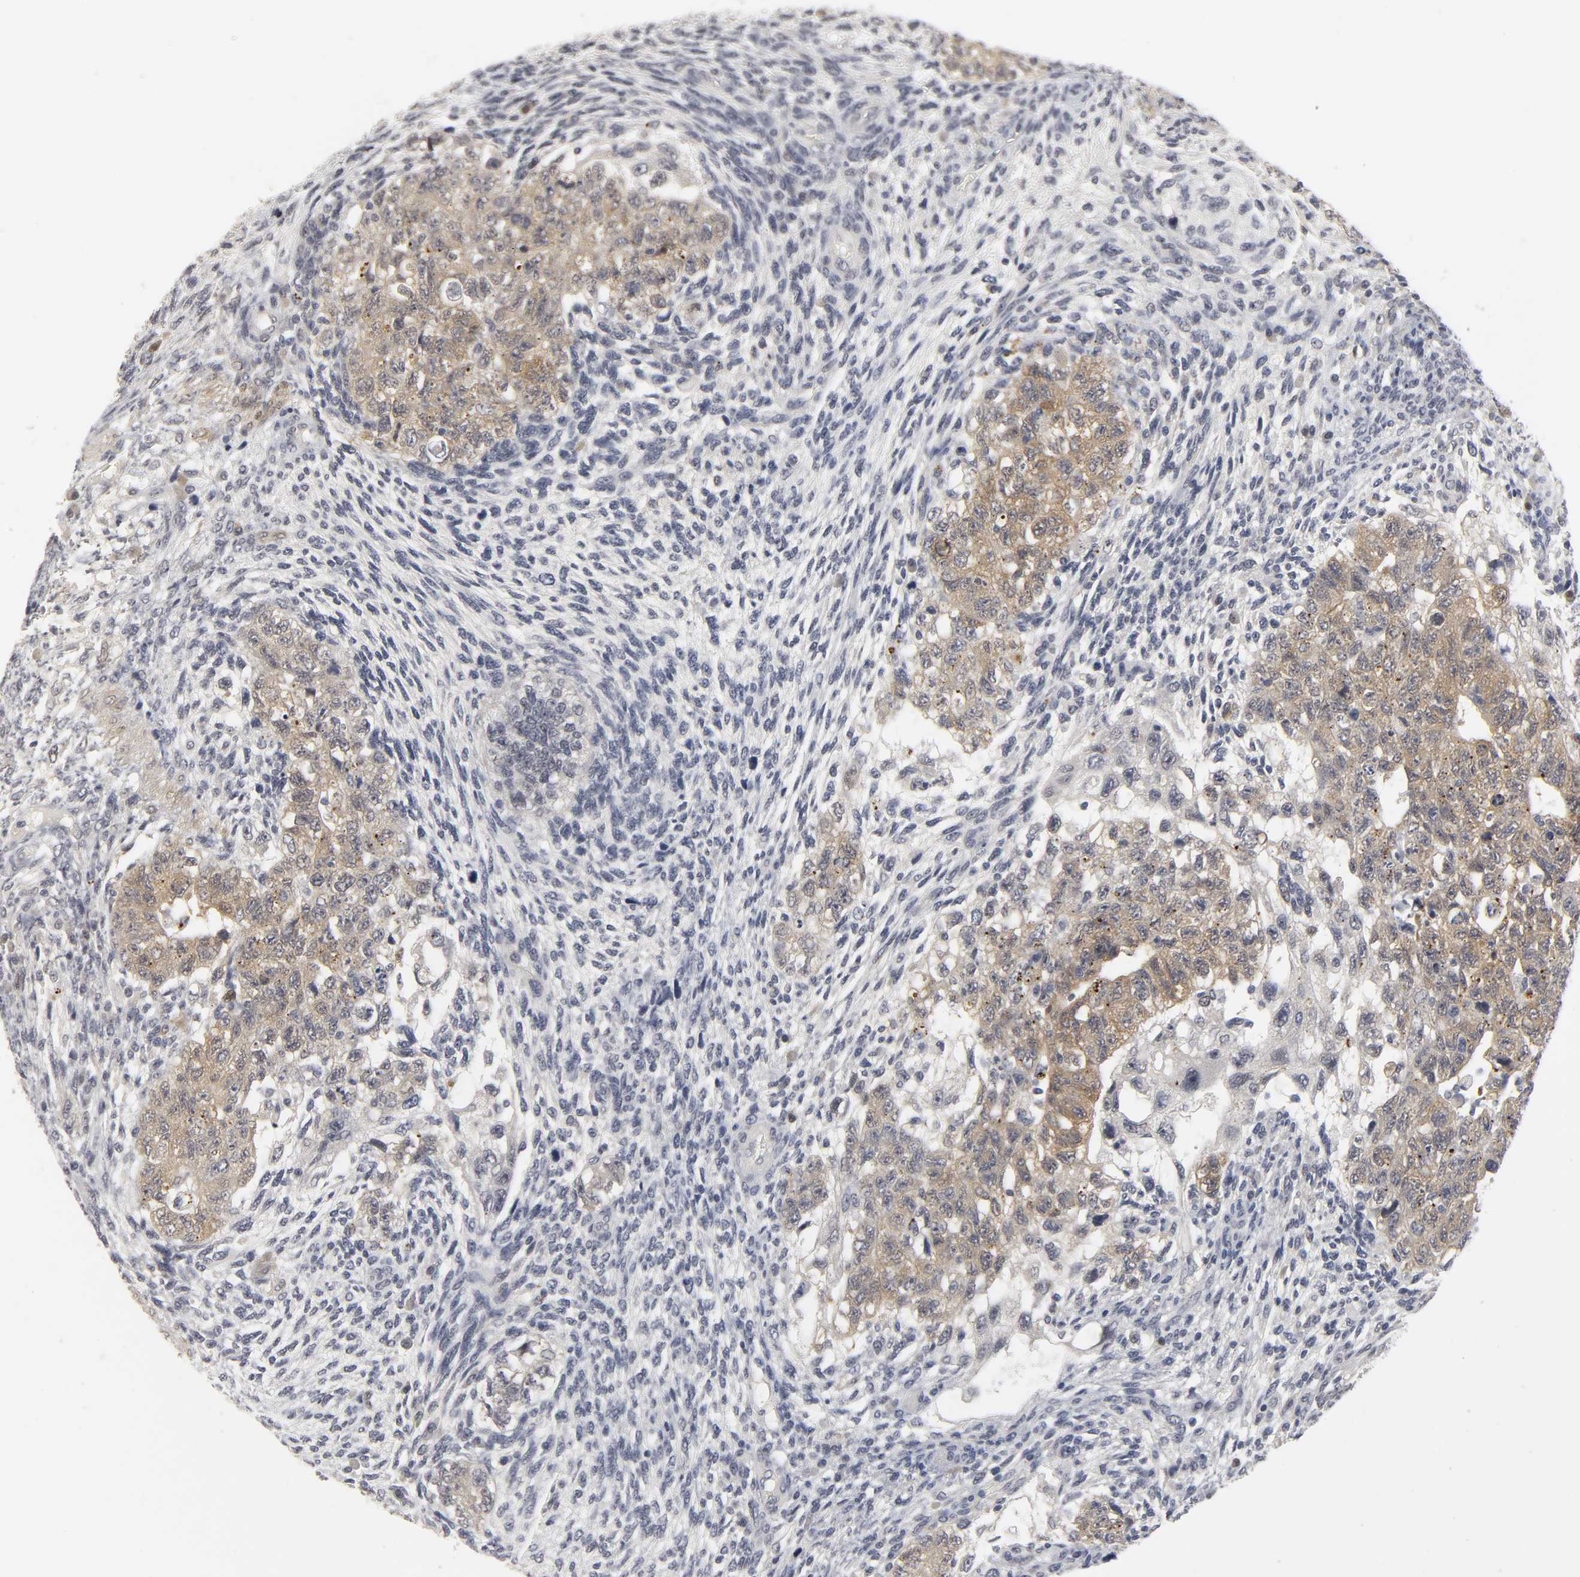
{"staining": {"intensity": "weak", "quantity": ">75%", "location": "cytoplasmic/membranous"}, "tissue": "testis cancer", "cell_type": "Tumor cells", "image_type": "cancer", "snomed": [{"axis": "morphology", "description": "Normal tissue, NOS"}, {"axis": "morphology", "description": "Carcinoma, Embryonal, NOS"}, {"axis": "topography", "description": "Testis"}], "caption": "A high-resolution histopathology image shows immunohistochemistry (IHC) staining of testis cancer (embryonal carcinoma), which exhibits weak cytoplasmic/membranous expression in approximately >75% of tumor cells.", "gene": "PDLIM3", "patient": {"sex": "male", "age": 36}}